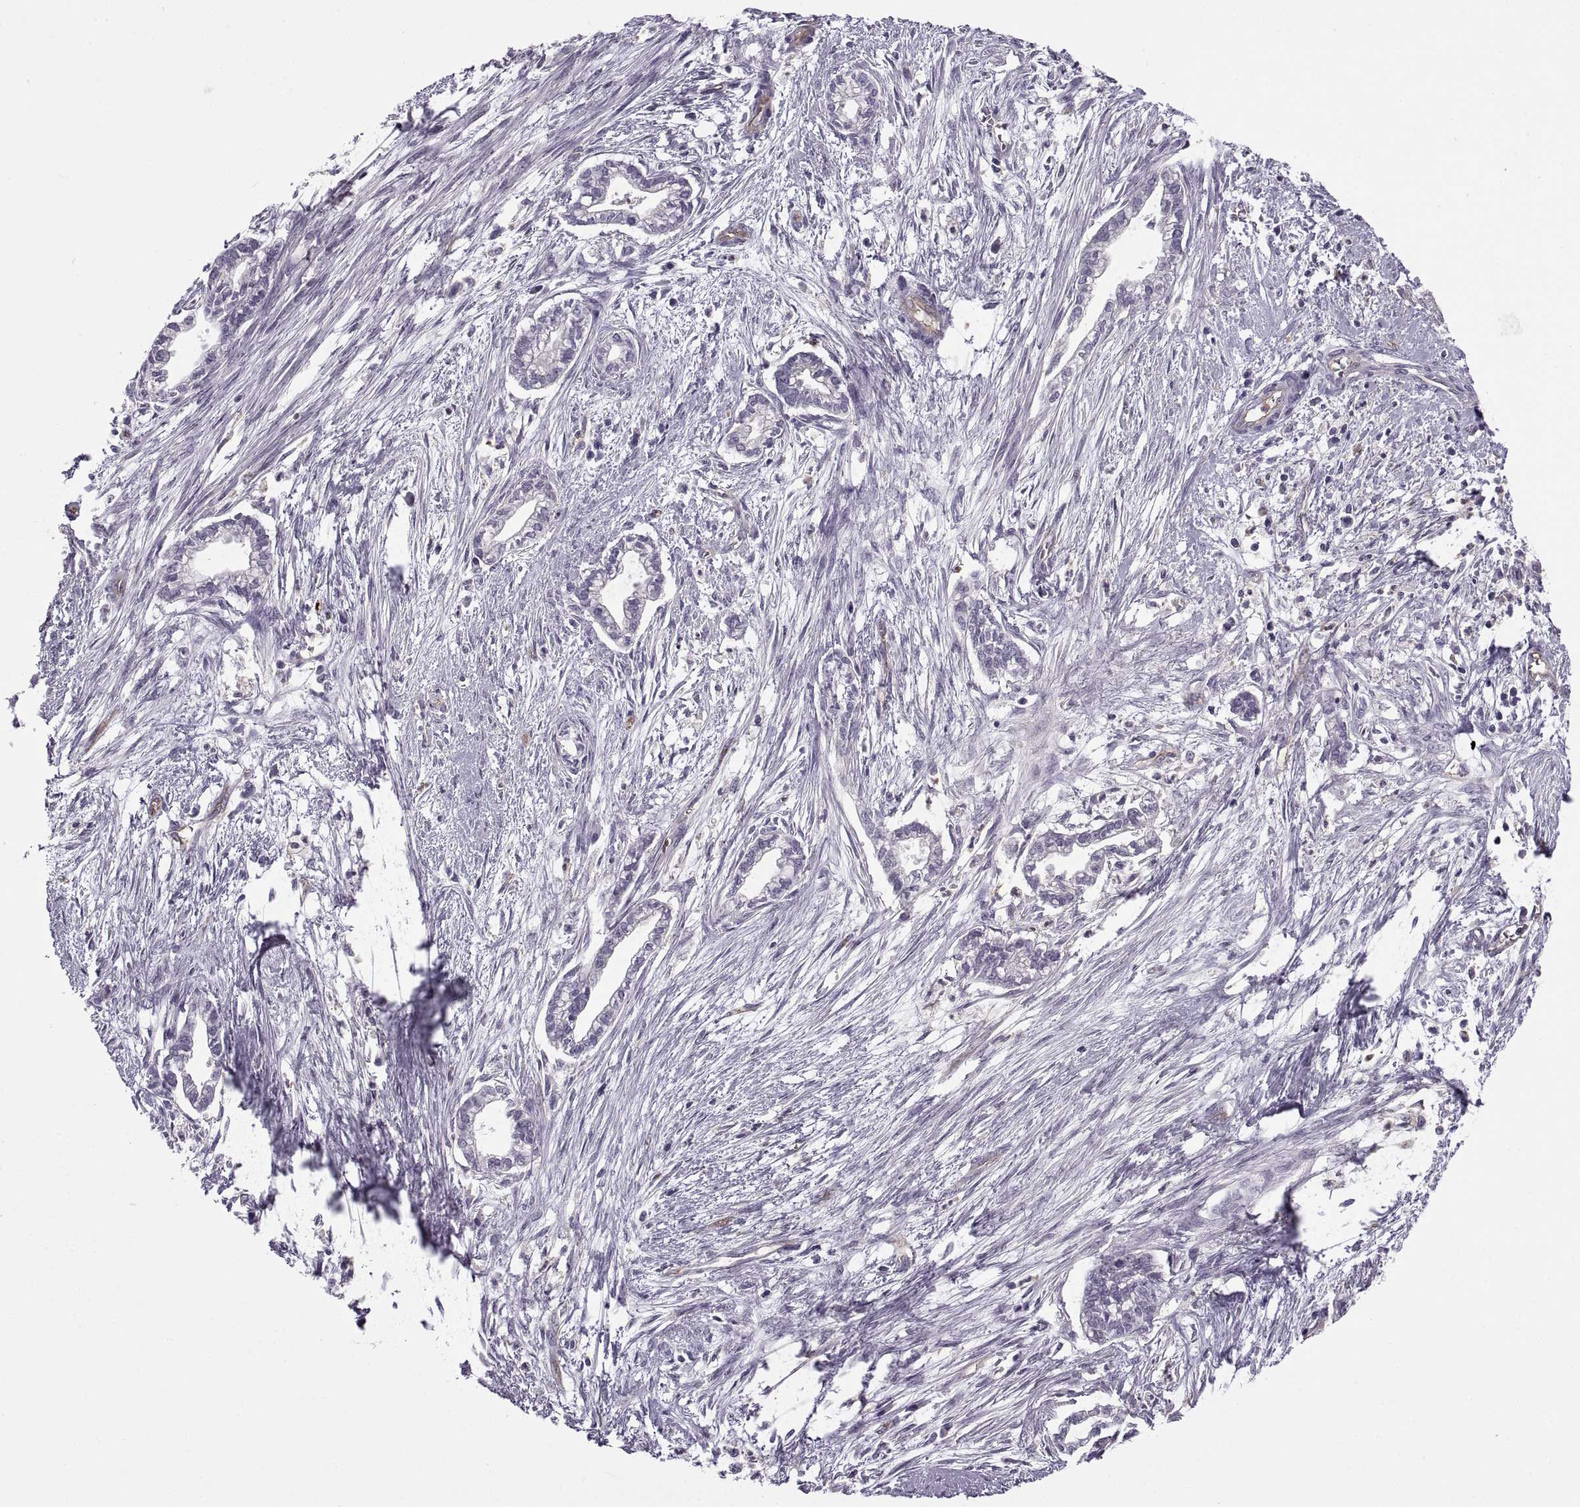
{"staining": {"intensity": "negative", "quantity": "none", "location": "none"}, "tissue": "cervical cancer", "cell_type": "Tumor cells", "image_type": "cancer", "snomed": [{"axis": "morphology", "description": "Adenocarcinoma, NOS"}, {"axis": "topography", "description": "Cervix"}], "caption": "Tumor cells are negative for protein expression in human cervical cancer (adenocarcinoma).", "gene": "RALB", "patient": {"sex": "female", "age": 62}}